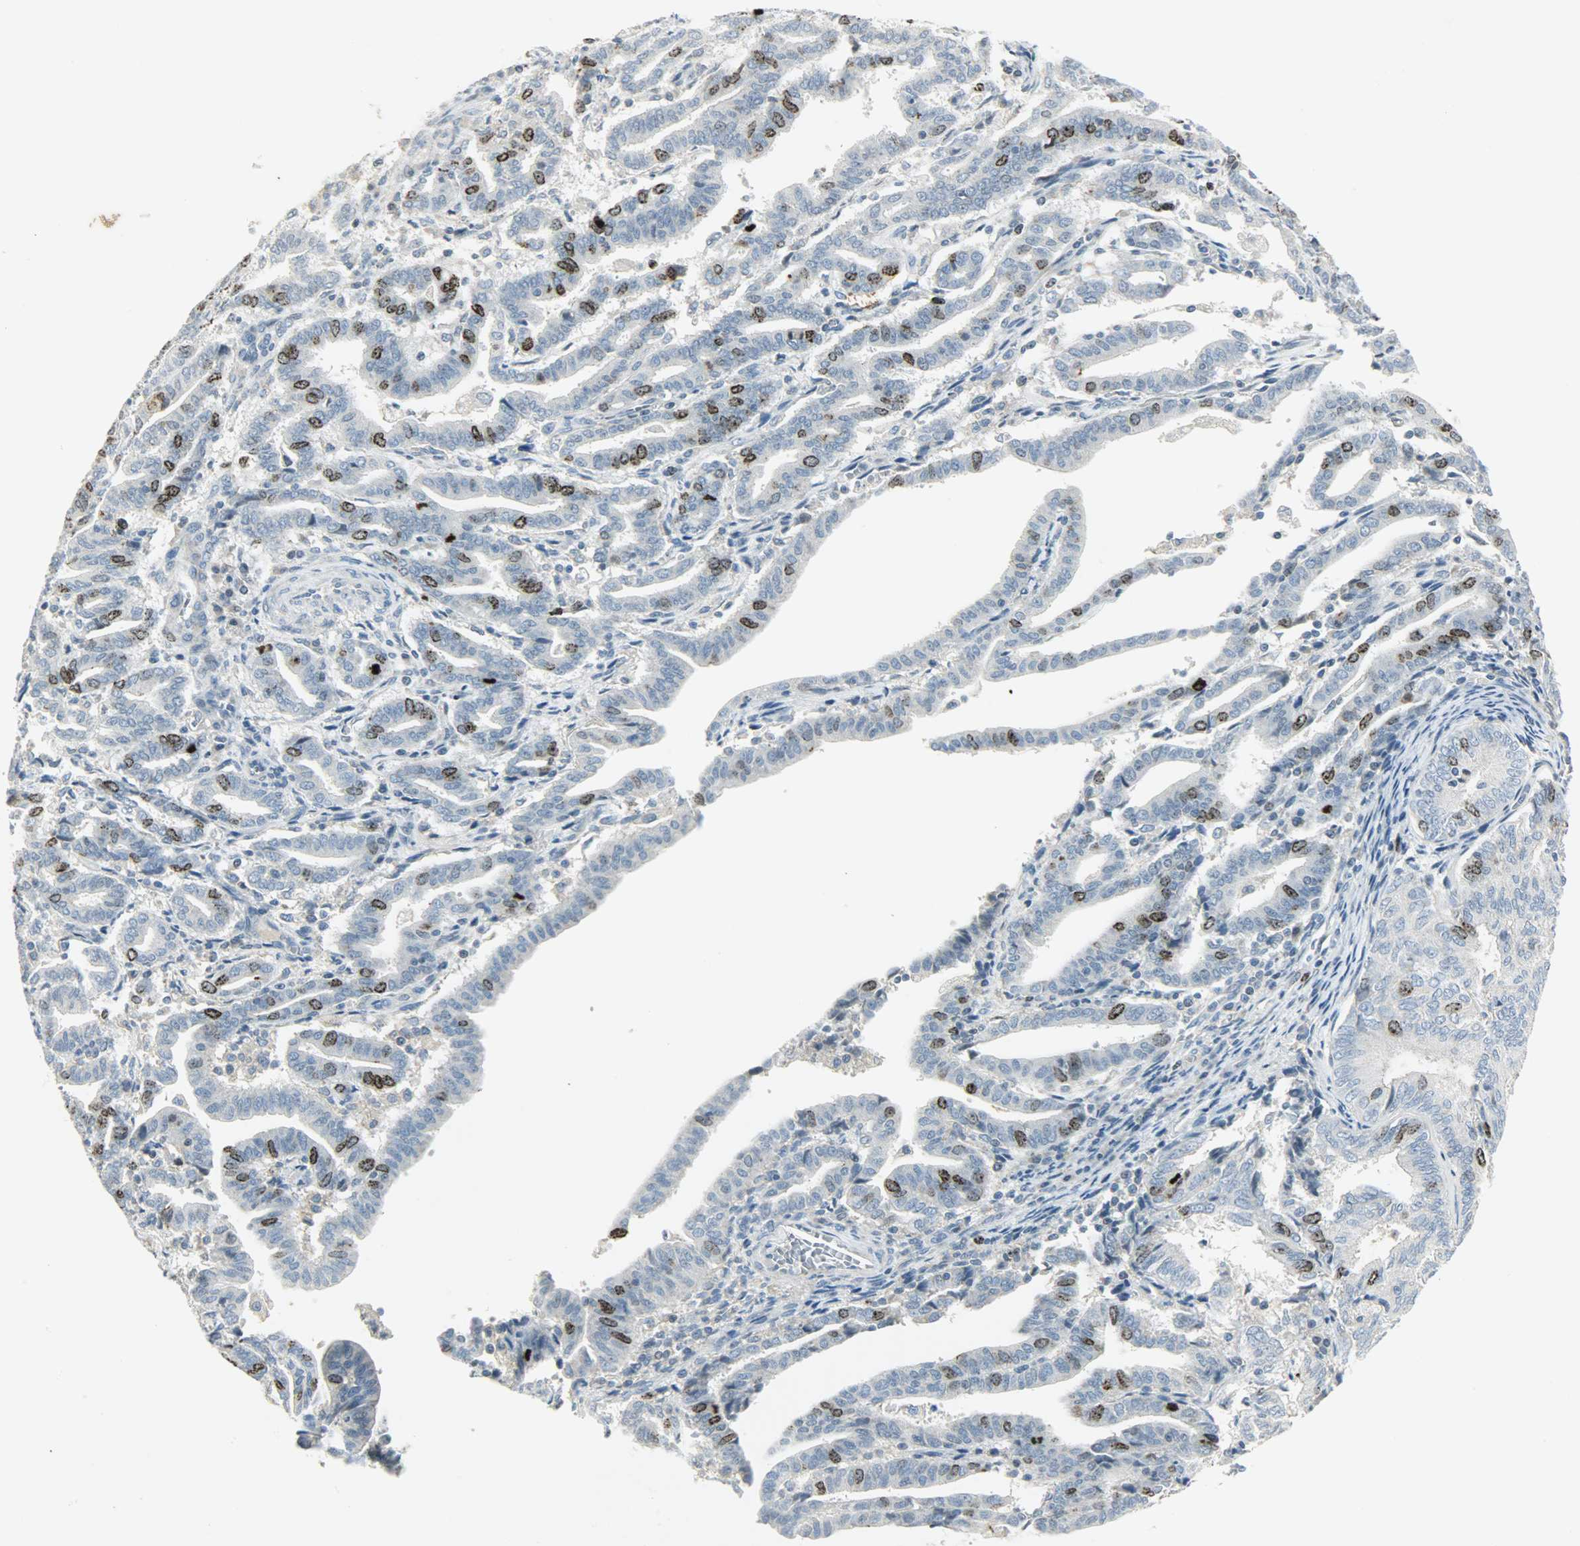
{"staining": {"intensity": "strong", "quantity": "25%-75%", "location": "nuclear"}, "tissue": "endometrial cancer", "cell_type": "Tumor cells", "image_type": "cancer", "snomed": [{"axis": "morphology", "description": "Adenocarcinoma, NOS"}, {"axis": "topography", "description": "Uterus"}], "caption": "This histopathology image shows IHC staining of adenocarcinoma (endometrial), with high strong nuclear expression in approximately 25%-75% of tumor cells.", "gene": "AURKB", "patient": {"sex": "female", "age": 83}}